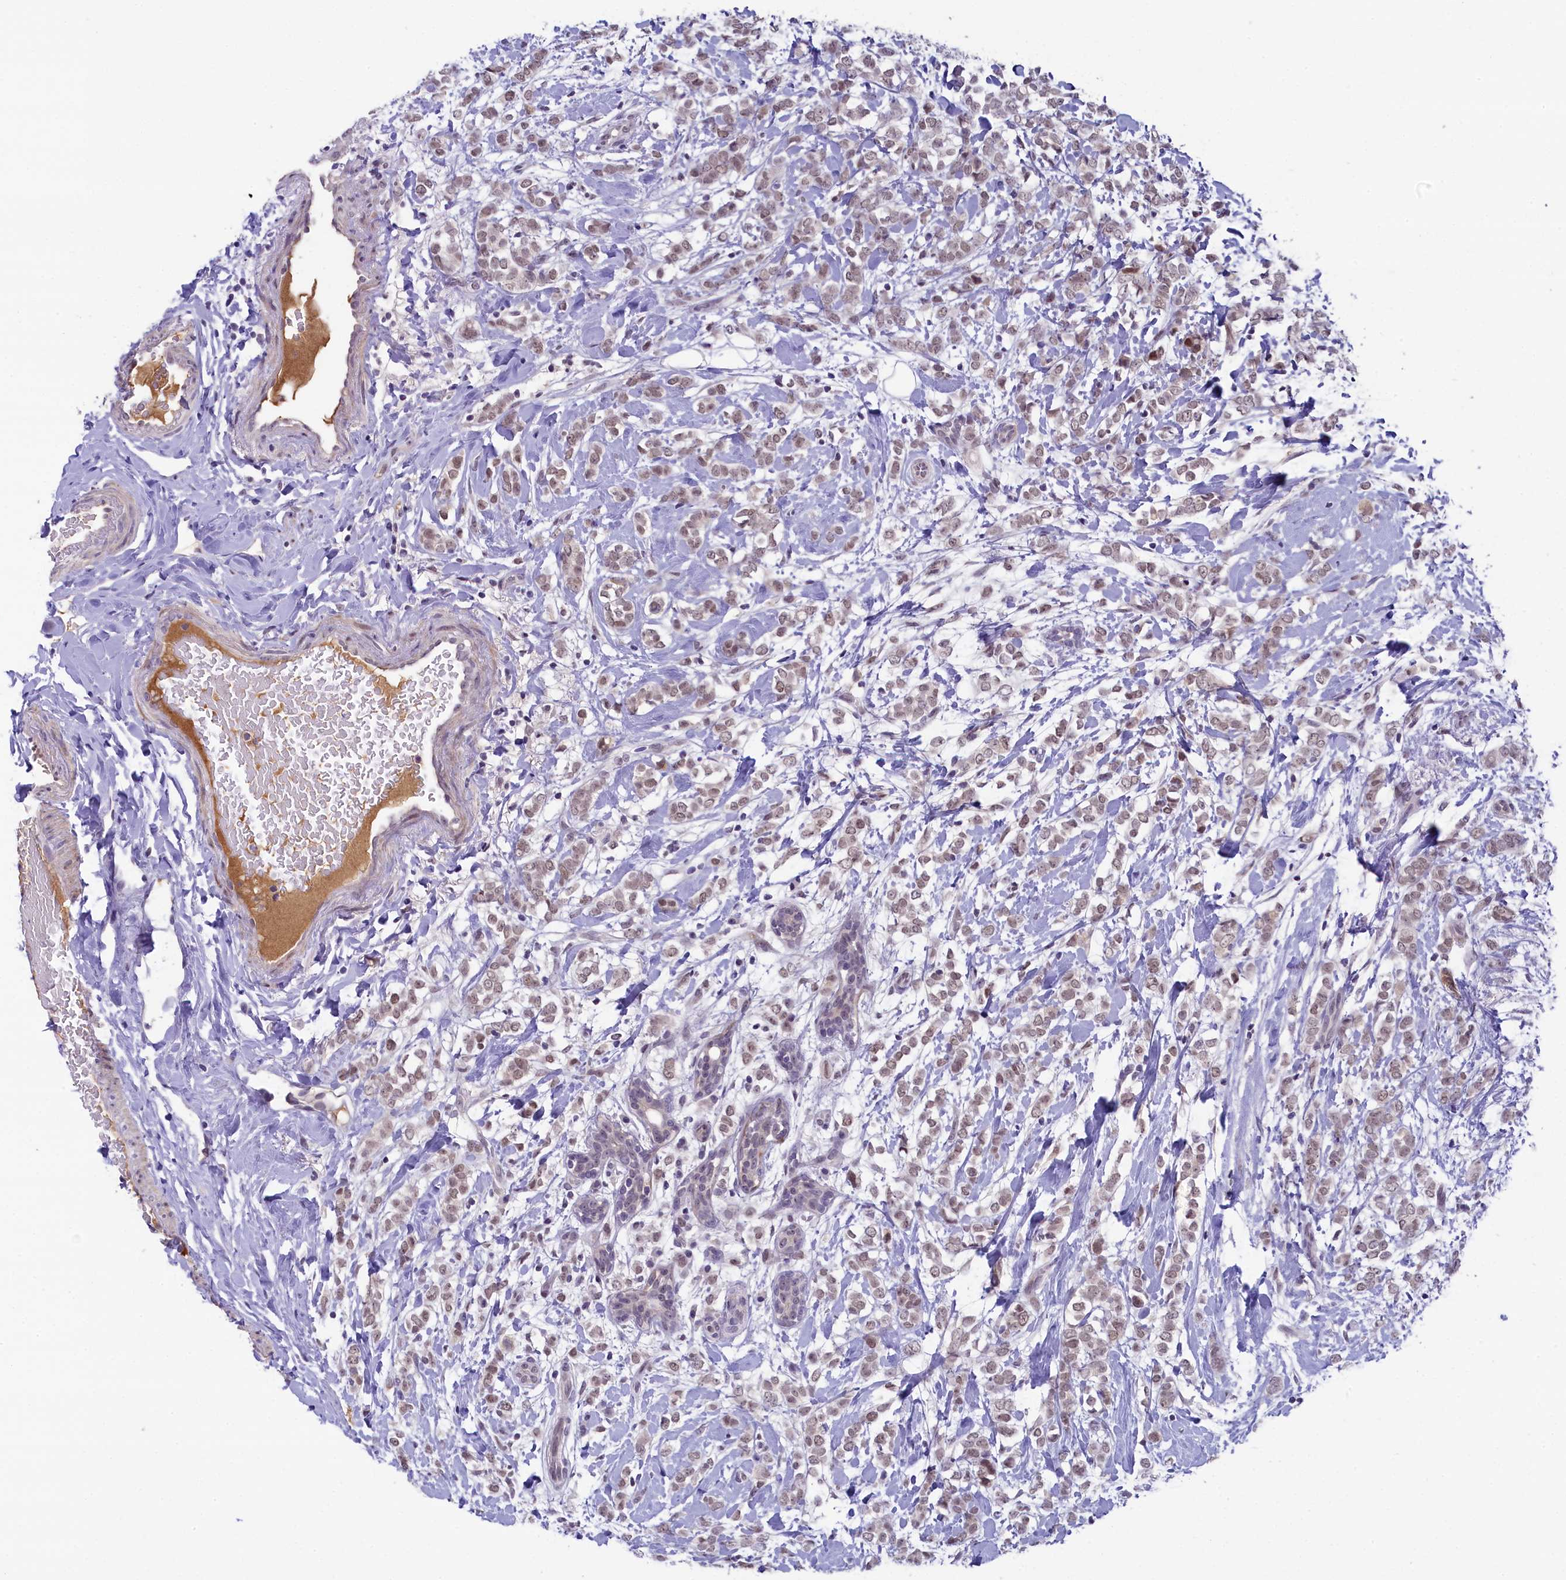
{"staining": {"intensity": "weak", "quantity": ">75%", "location": "nuclear"}, "tissue": "breast cancer", "cell_type": "Tumor cells", "image_type": "cancer", "snomed": [{"axis": "morphology", "description": "Normal tissue, NOS"}, {"axis": "morphology", "description": "Lobular carcinoma"}, {"axis": "topography", "description": "Breast"}], "caption": "About >75% of tumor cells in breast cancer show weak nuclear protein positivity as visualized by brown immunohistochemical staining.", "gene": "CRAMP1", "patient": {"sex": "female", "age": 47}}